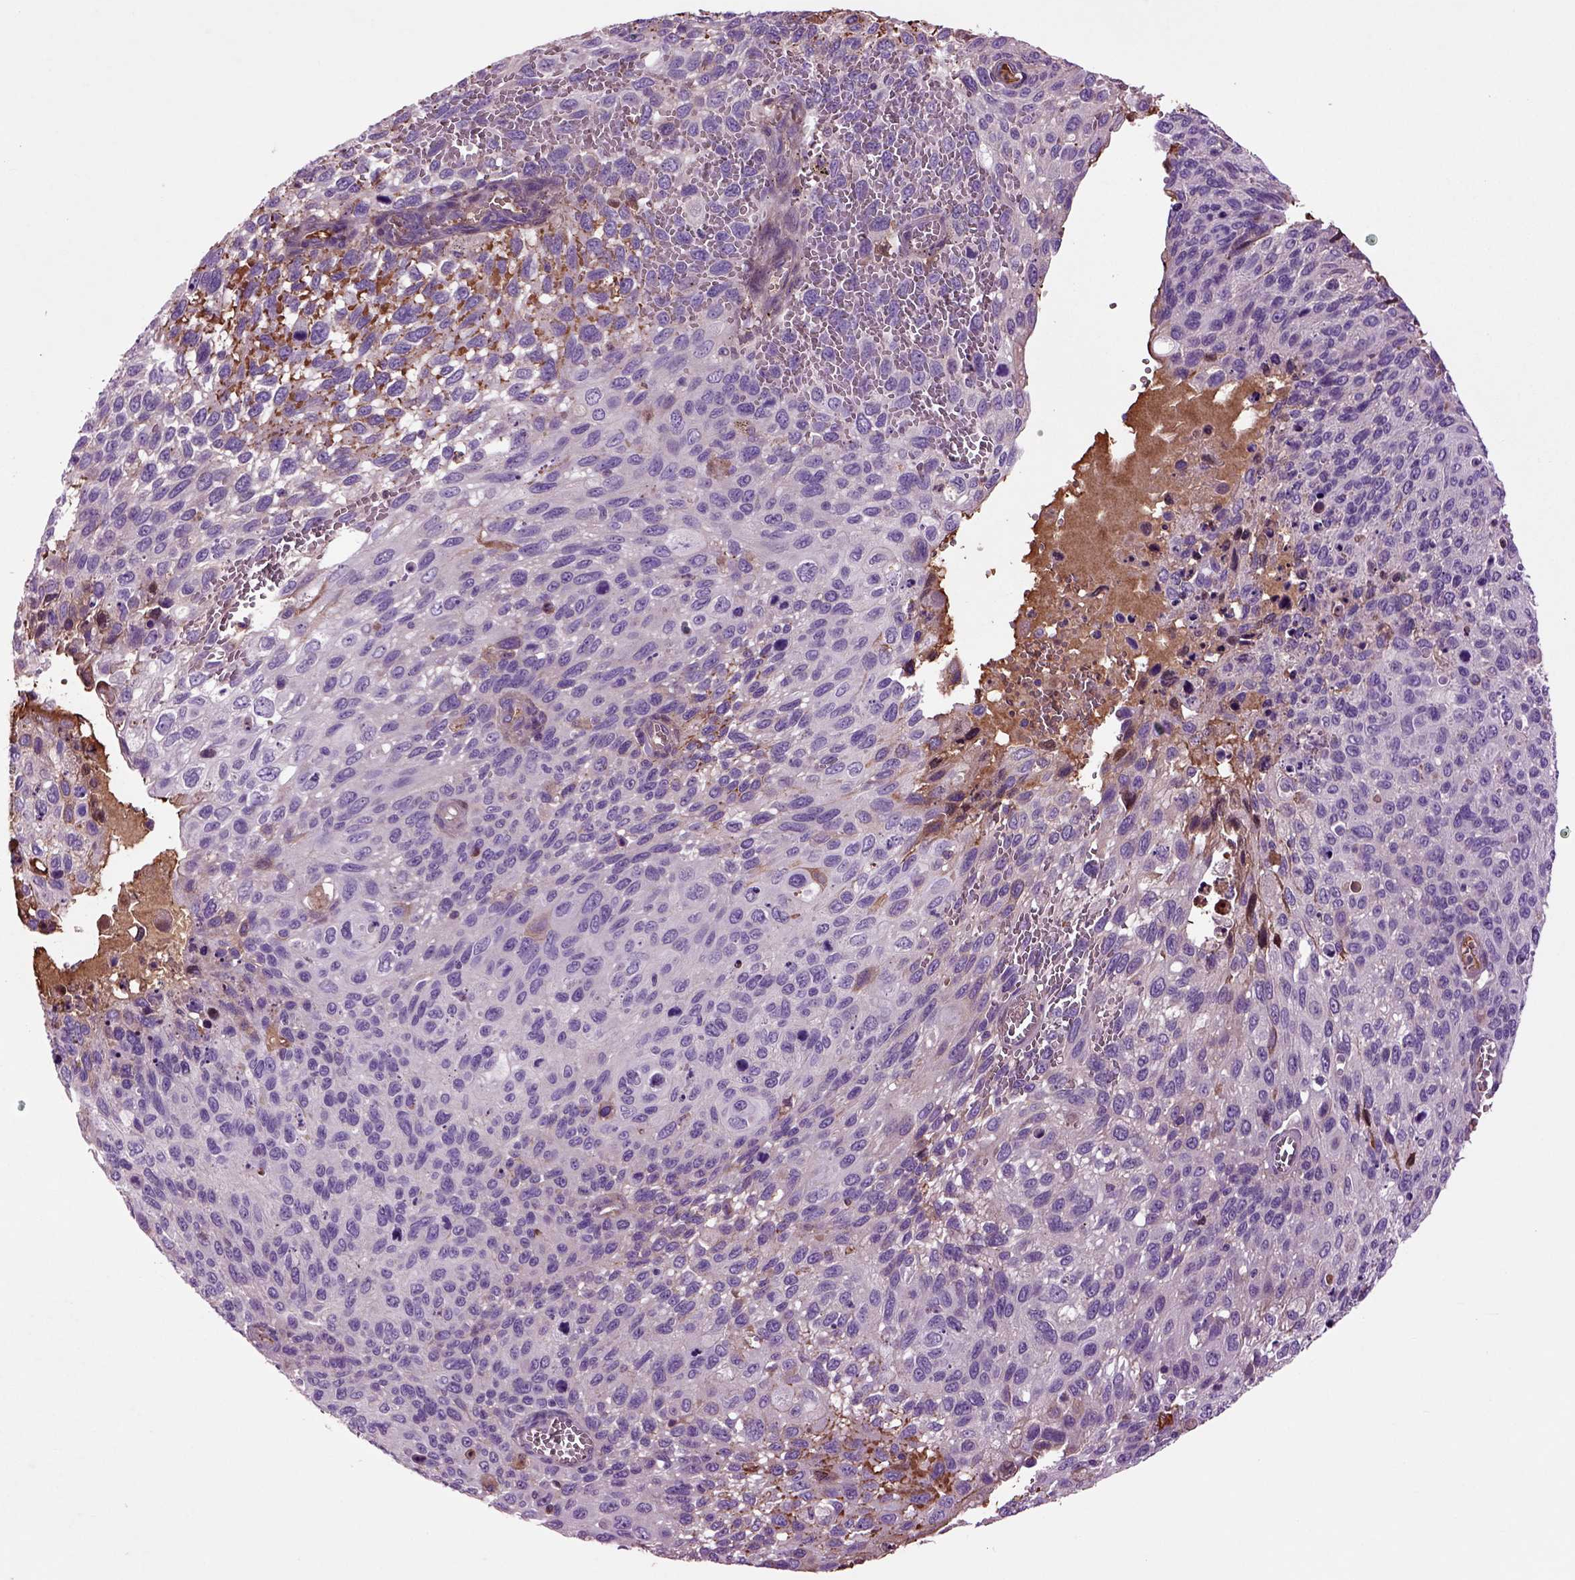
{"staining": {"intensity": "negative", "quantity": "none", "location": "none"}, "tissue": "cervical cancer", "cell_type": "Tumor cells", "image_type": "cancer", "snomed": [{"axis": "morphology", "description": "Squamous cell carcinoma, NOS"}, {"axis": "topography", "description": "Cervix"}], "caption": "Cervical cancer stained for a protein using immunohistochemistry (IHC) shows no positivity tumor cells.", "gene": "SPON1", "patient": {"sex": "female", "age": 70}}